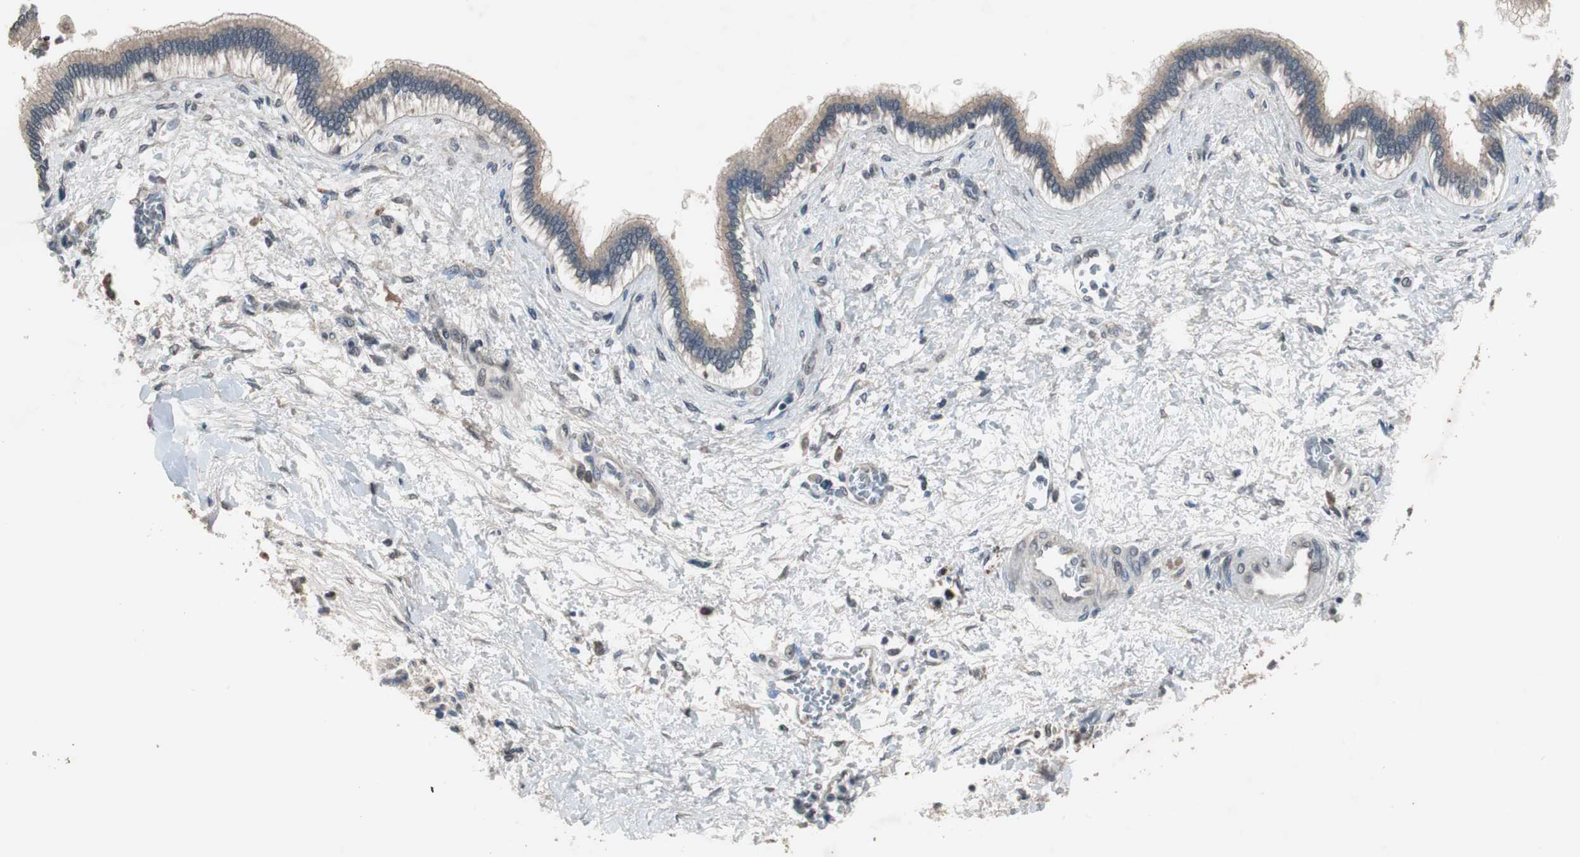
{"staining": {"intensity": "weak", "quantity": ">75%", "location": "cytoplasmic/membranous"}, "tissue": "liver cancer", "cell_type": "Tumor cells", "image_type": "cancer", "snomed": [{"axis": "morphology", "description": "Cholangiocarcinoma"}, {"axis": "topography", "description": "Liver"}], "caption": "Immunohistochemical staining of human liver cancer (cholangiocarcinoma) demonstrates weak cytoplasmic/membranous protein staining in approximately >75% of tumor cells.", "gene": "BOLA1", "patient": {"sex": "male", "age": 50}}